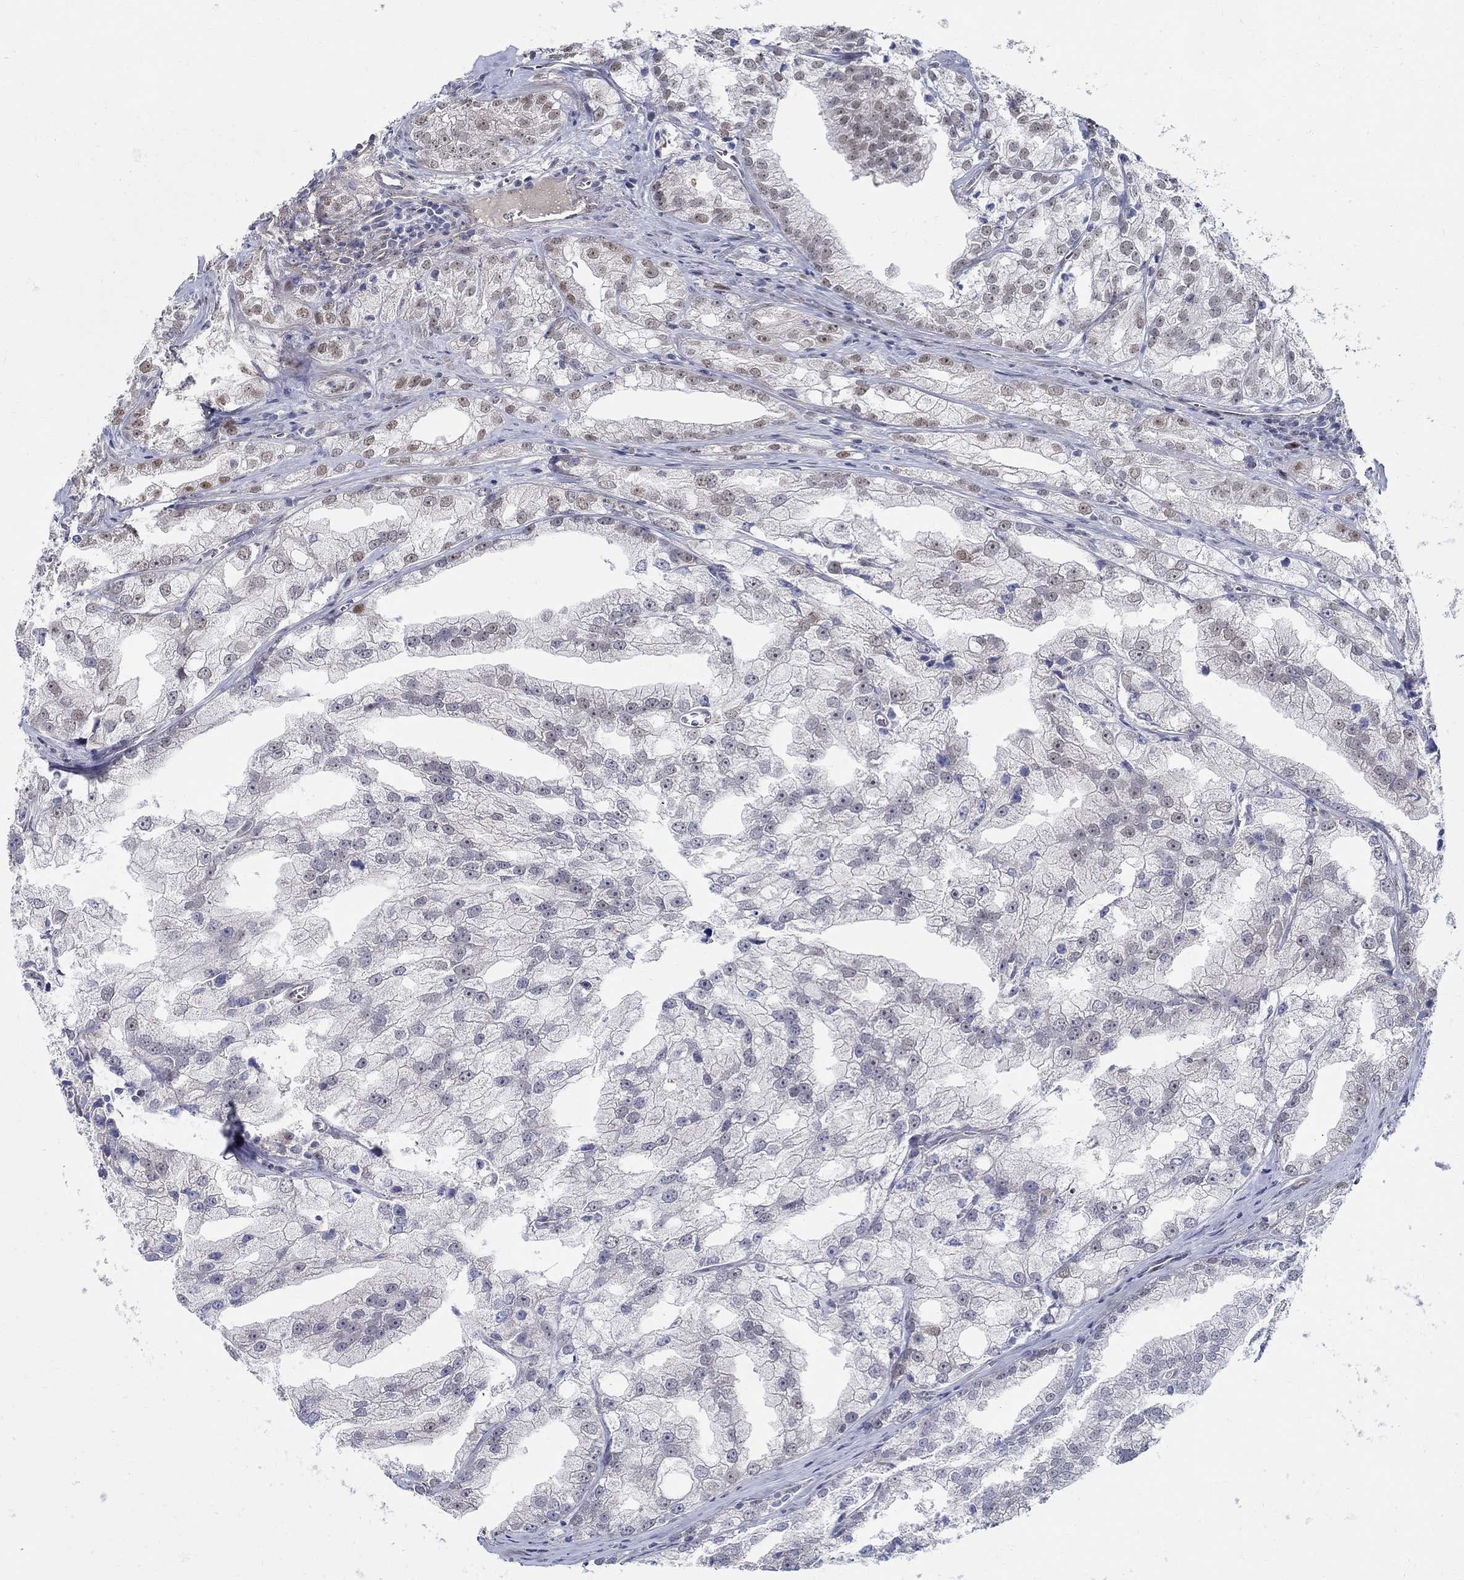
{"staining": {"intensity": "weak", "quantity": "<25%", "location": "nuclear"}, "tissue": "prostate cancer", "cell_type": "Tumor cells", "image_type": "cancer", "snomed": [{"axis": "morphology", "description": "Adenocarcinoma, NOS"}, {"axis": "topography", "description": "Prostate"}], "caption": "This is an IHC micrograph of prostate adenocarcinoma. There is no expression in tumor cells.", "gene": "C16orf46", "patient": {"sex": "male", "age": 70}}